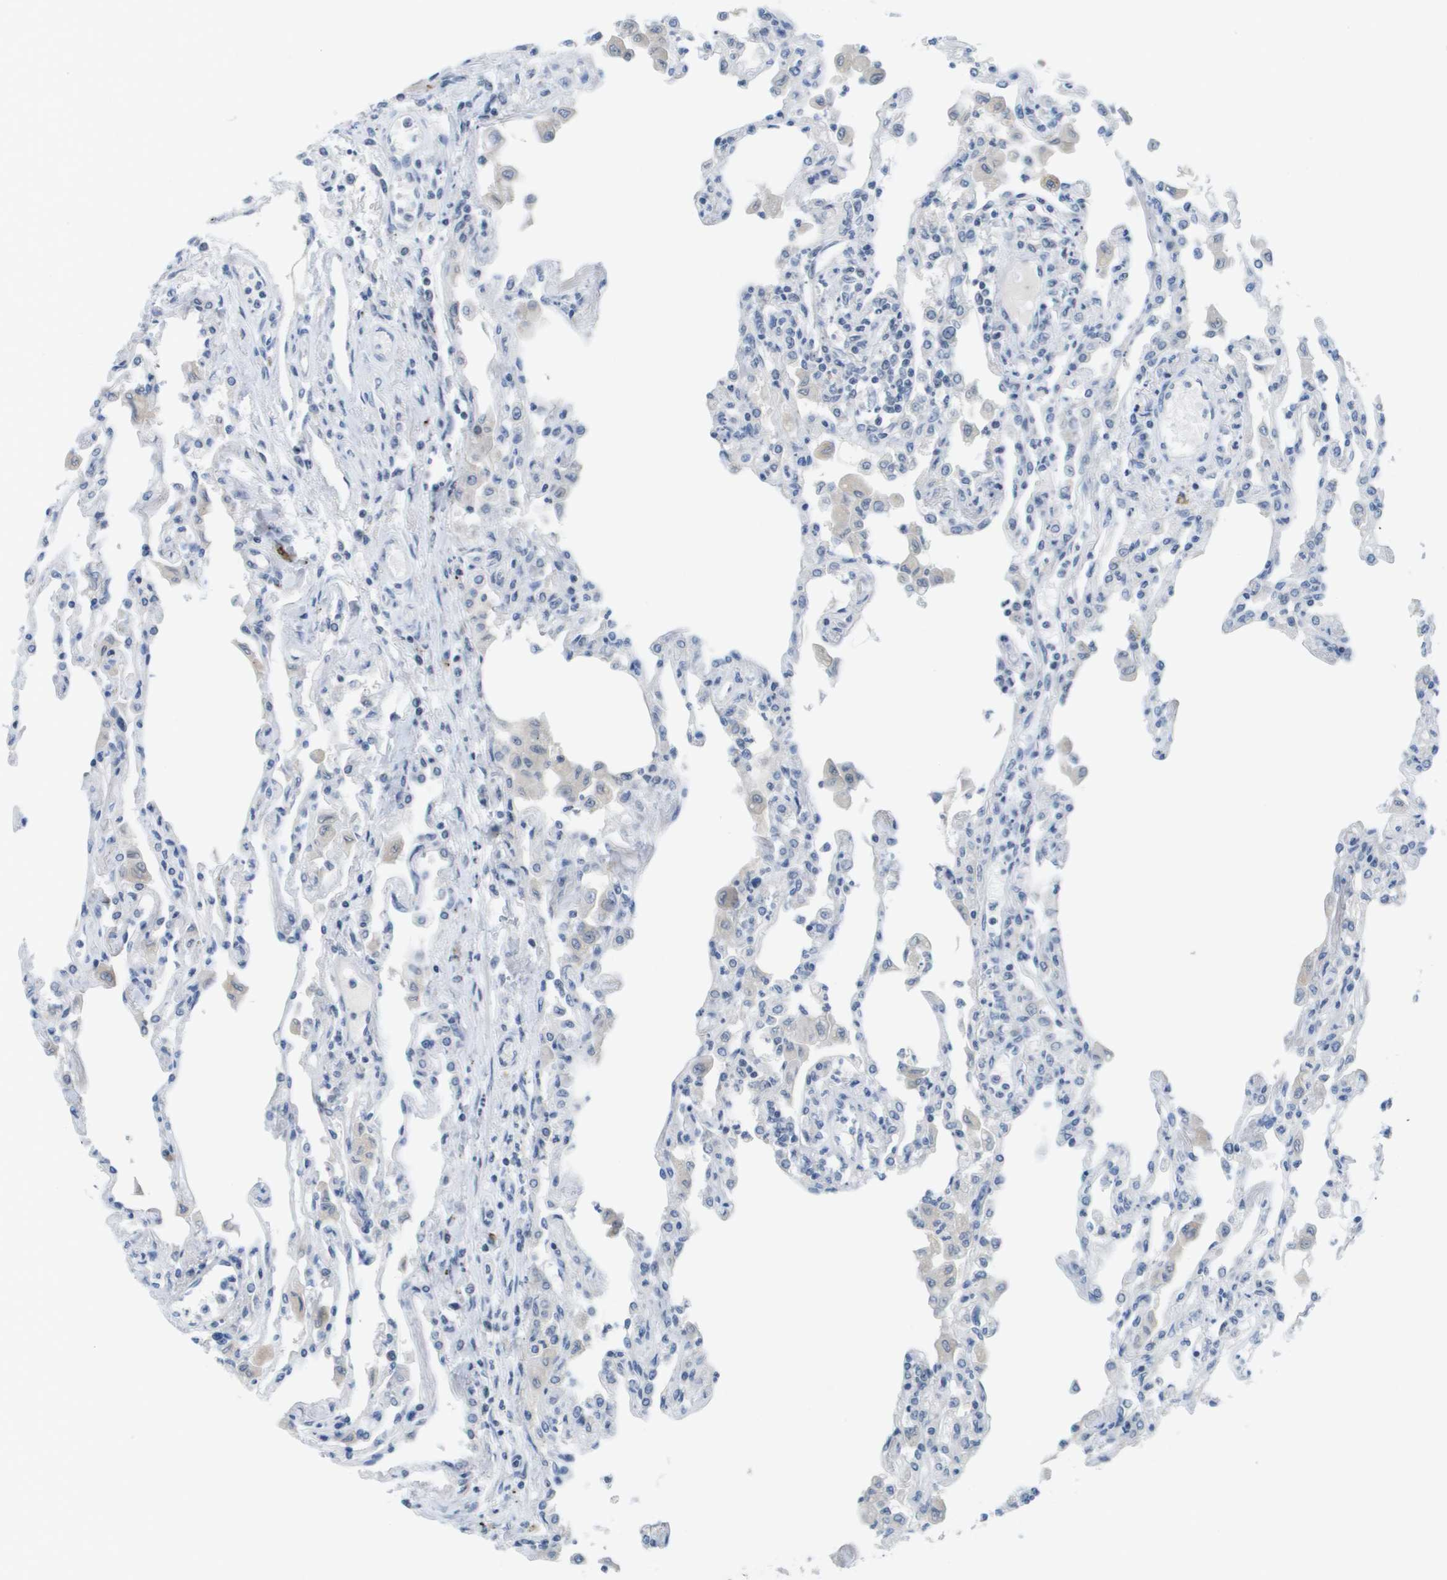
{"staining": {"intensity": "moderate", "quantity": "<25%", "location": "nuclear"}, "tissue": "lung", "cell_type": "Alveolar cells", "image_type": "normal", "snomed": [{"axis": "morphology", "description": "Normal tissue, NOS"}, {"axis": "topography", "description": "Bronchus"}, {"axis": "topography", "description": "Lung"}], "caption": "Lung stained with DAB (3,3'-diaminobenzidine) IHC displays low levels of moderate nuclear positivity in about <25% of alveolar cells.", "gene": "TP53RK", "patient": {"sex": "female", "age": 49}}